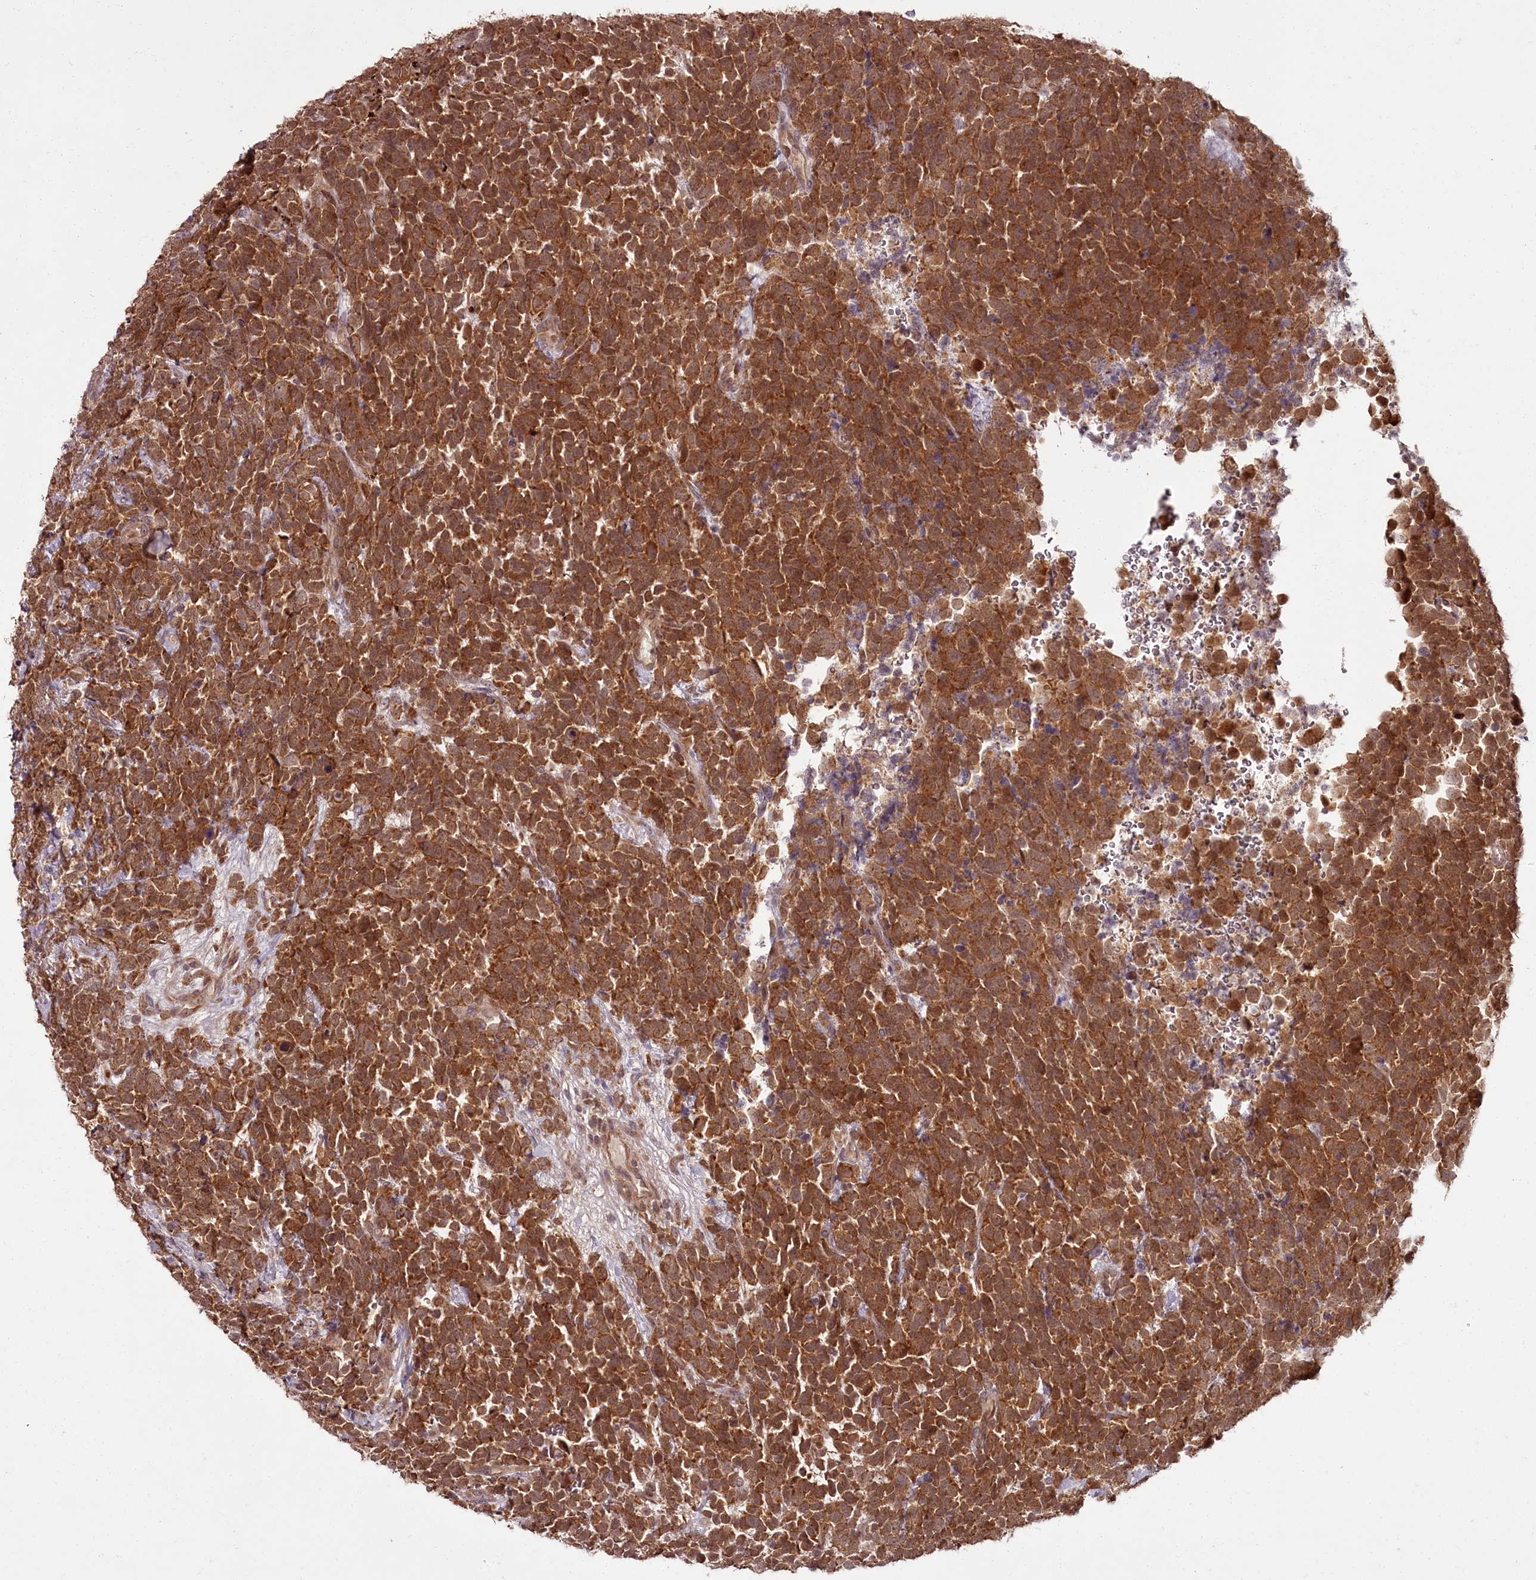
{"staining": {"intensity": "strong", "quantity": ">75%", "location": "cytoplasmic/membranous"}, "tissue": "urothelial cancer", "cell_type": "Tumor cells", "image_type": "cancer", "snomed": [{"axis": "morphology", "description": "Urothelial carcinoma, High grade"}, {"axis": "topography", "description": "Urinary bladder"}], "caption": "Tumor cells display strong cytoplasmic/membranous positivity in about >75% of cells in urothelial cancer.", "gene": "PCBP2", "patient": {"sex": "female", "age": 82}}